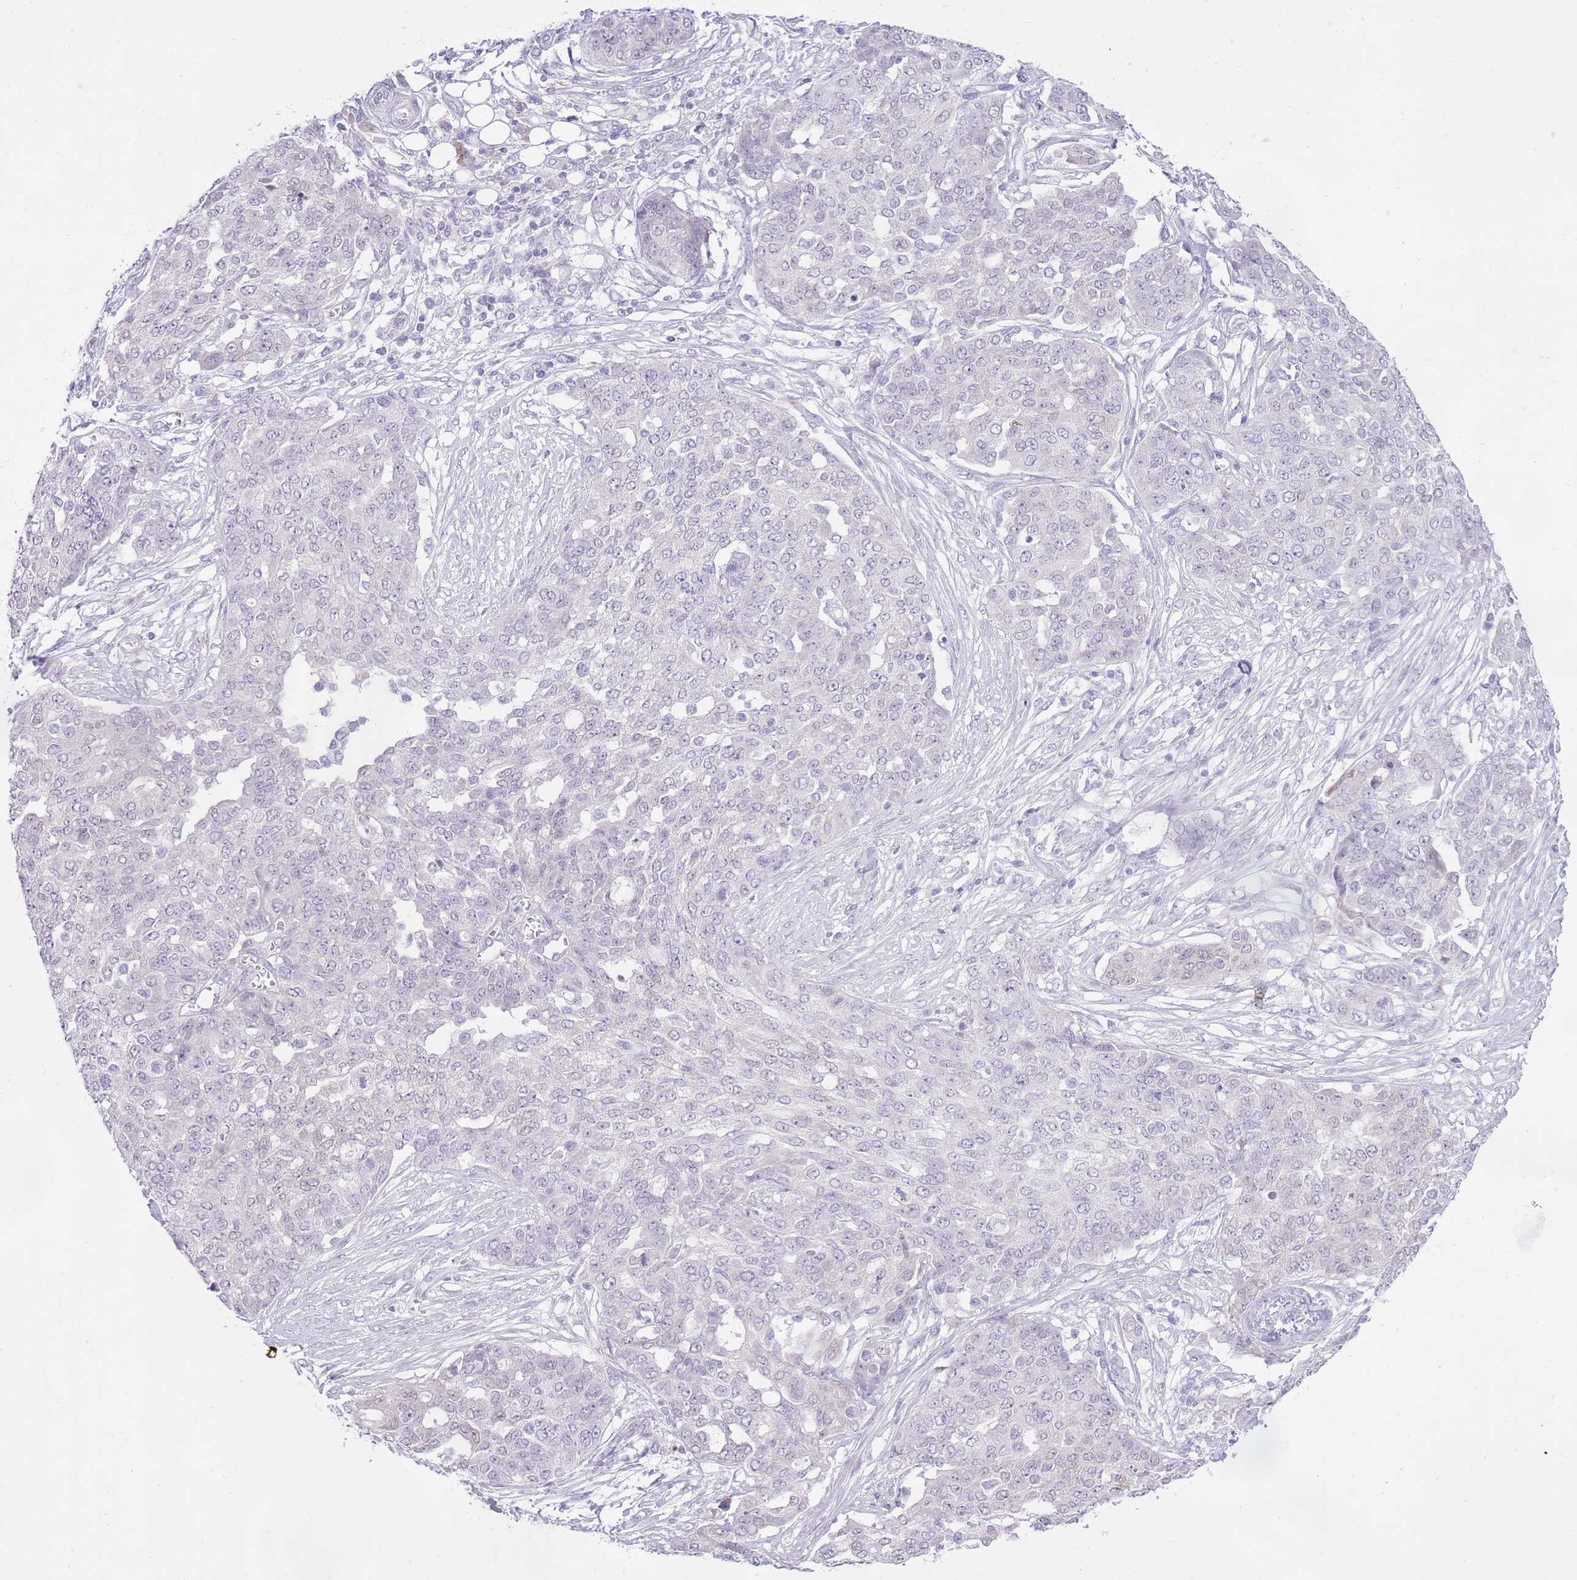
{"staining": {"intensity": "negative", "quantity": "none", "location": "none"}, "tissue": "ovarian cancer", "cell_type": "Tumor cells", "image_type": "cancer", "snomed": [{"axis": "morphology", "description": "Cystadenocarcinoma, serous, NOS"}, {"axis": "topography", "description": "Soft tissue"}, {"axis": "topography", "description": "Ovary"}], "caption": "IHC histopathology image of human ovarian cancer (serous cystadenocarcinoma) stained for a protein (brown), which exhibits no staining in tumor cells. Nuclei are stained in blue.", "gene": "DENND2D", "patient": {"sex": "female", "age": 57}}